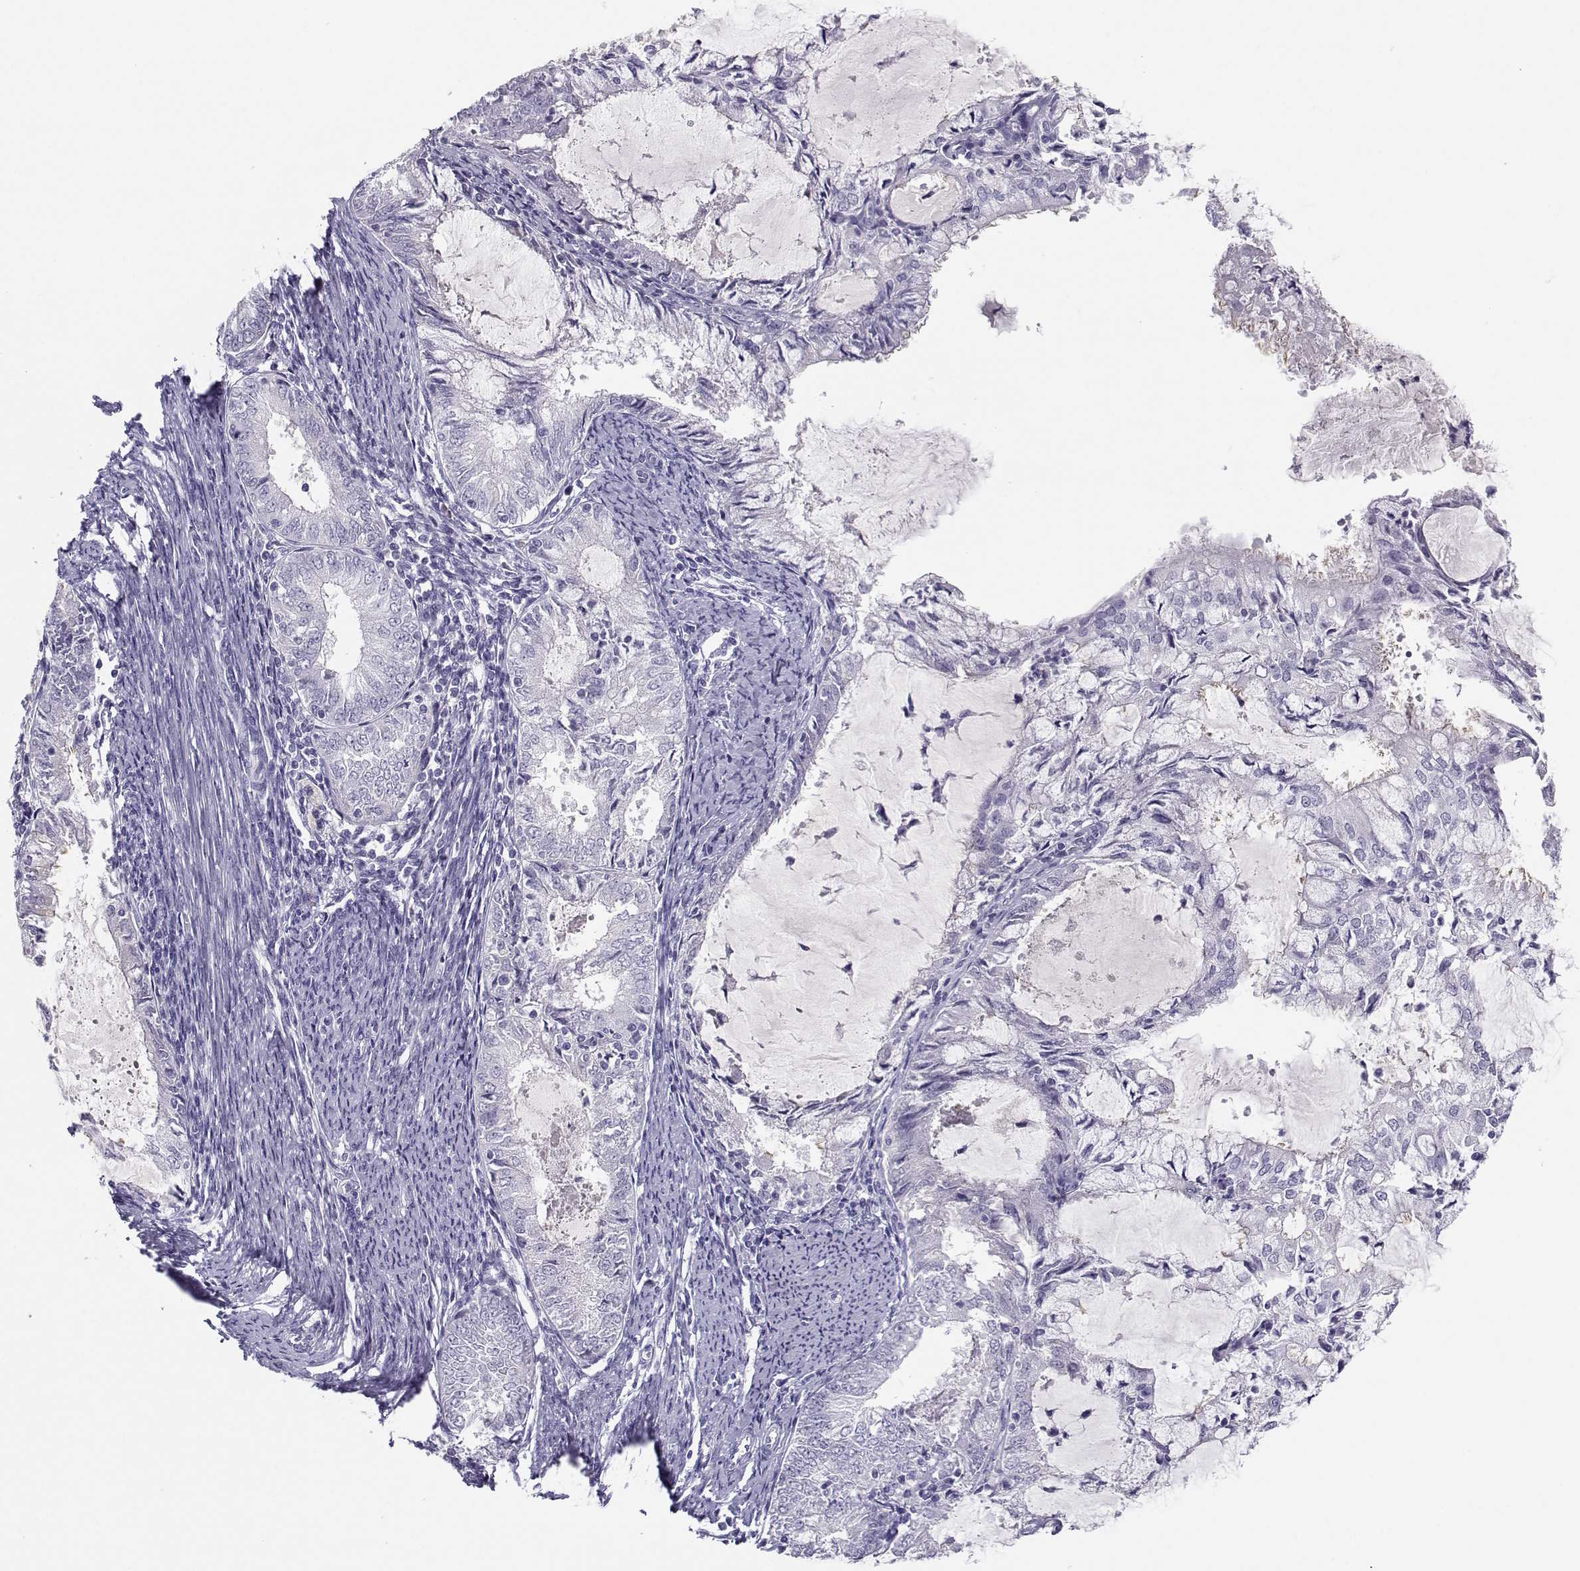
{"staining": {"intensity": "negative", "quantity": "none", "location": "none"}, "tissue": "endometrial cancer", "cell_type": "Tumor cells", "image_type": "cancer", "snomed": [{"axis": "morphology", "description": "Adenocarcinoma, NOS"}, {"axis": "topography", "description": "Endometrium"}], "caption": "Histopathology image shows no protein staining in tumor cells of endometrial adenocarcinoma tissue. (IHC, brightfield microscopy, high magnification).", "gene": "CFAP77", "patient": {"sex": "female", "age": 57}}